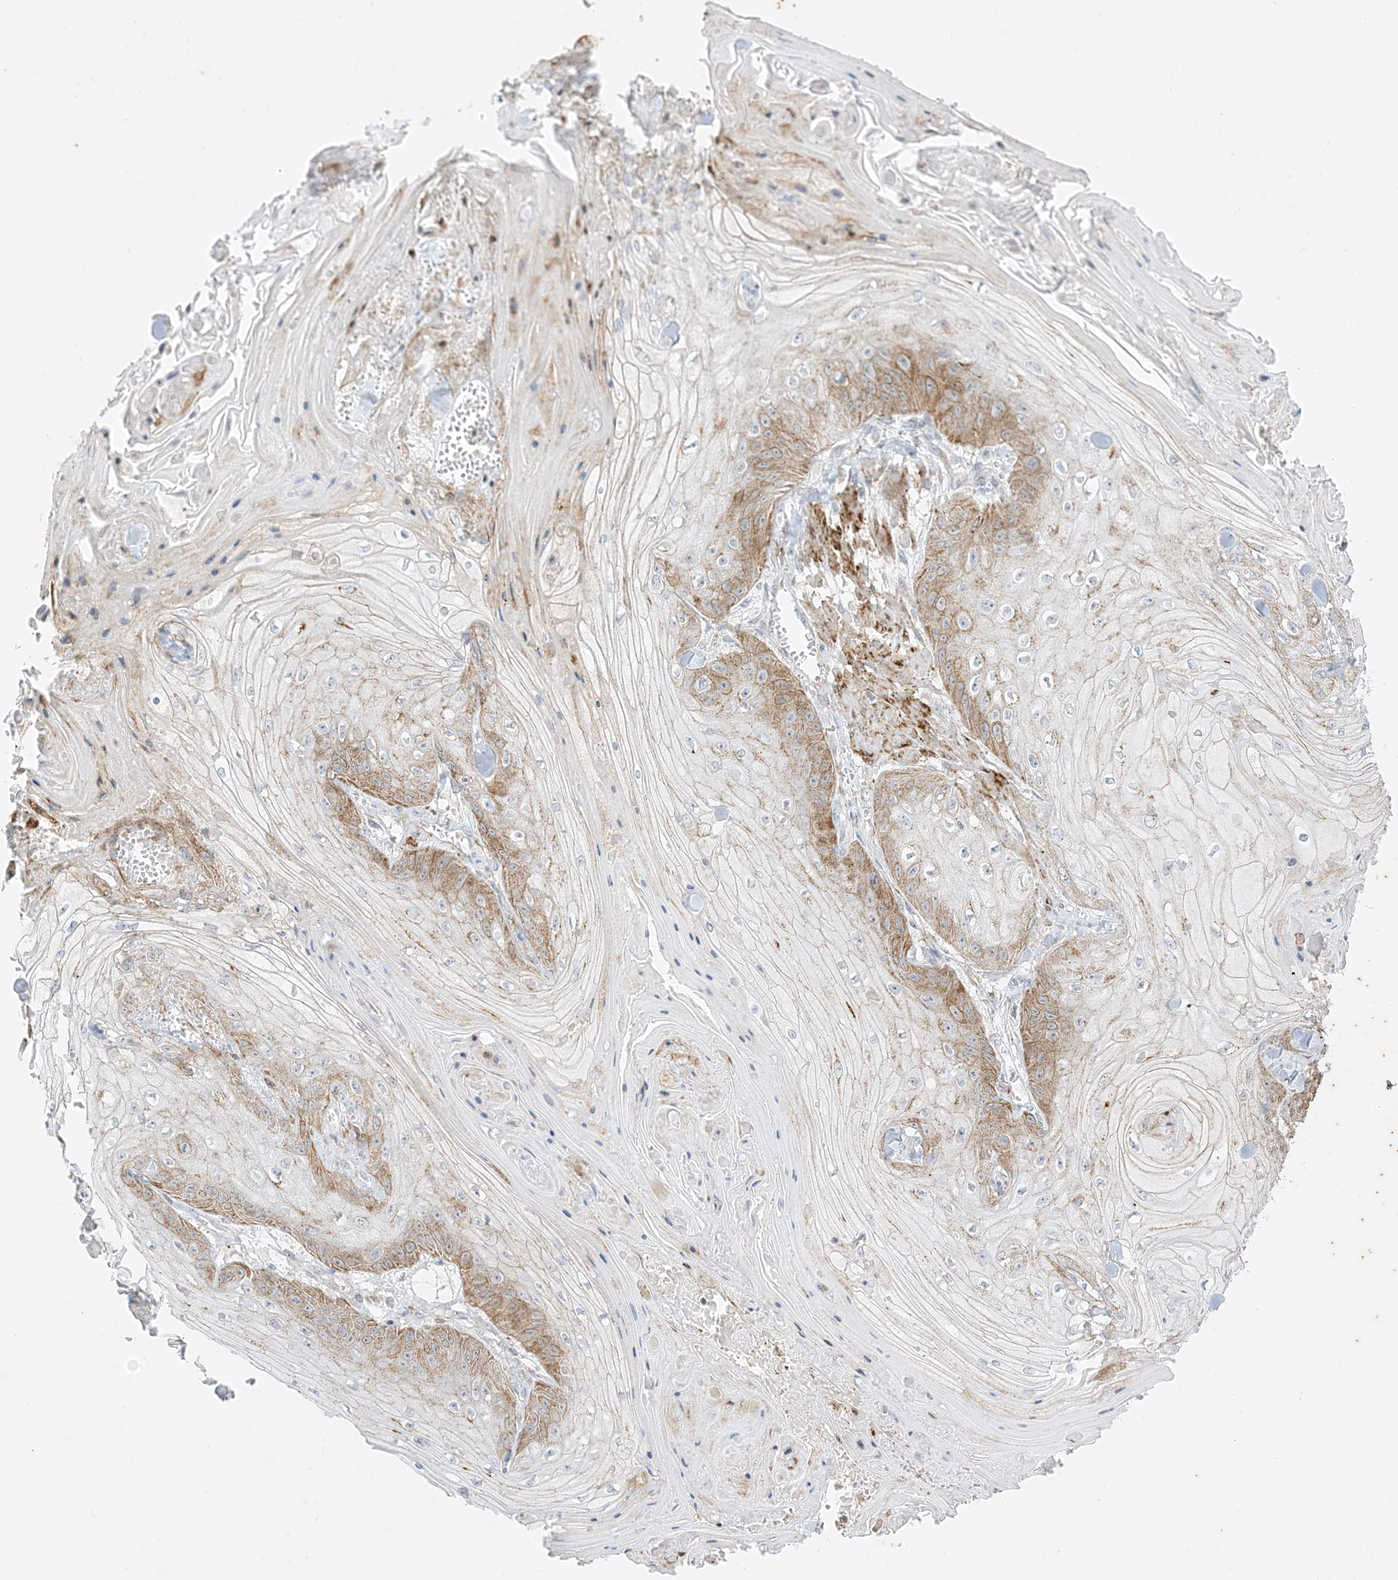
{"staining": {"intensity": "moderate", "quantity": "25%-75%", "location": "cytoplasmic/membranous"}, "tissue": "skin cancer", "cell_type": "Tumor cells", "image_type": "cancer", "snomed": [{"axis": "morphology", "description": "Squamous cell carcinoma, NOS"}, {"axis": "topography", "description": "Skin"}], "caption": "Moderate cytoplasmic/membranous protein expression is appreciated in approximately 25%-75% of tumor cells in skin squamous cell carcinoma.", "gene": "RAC1", "patient": {"sex": "male", "age": 74}}